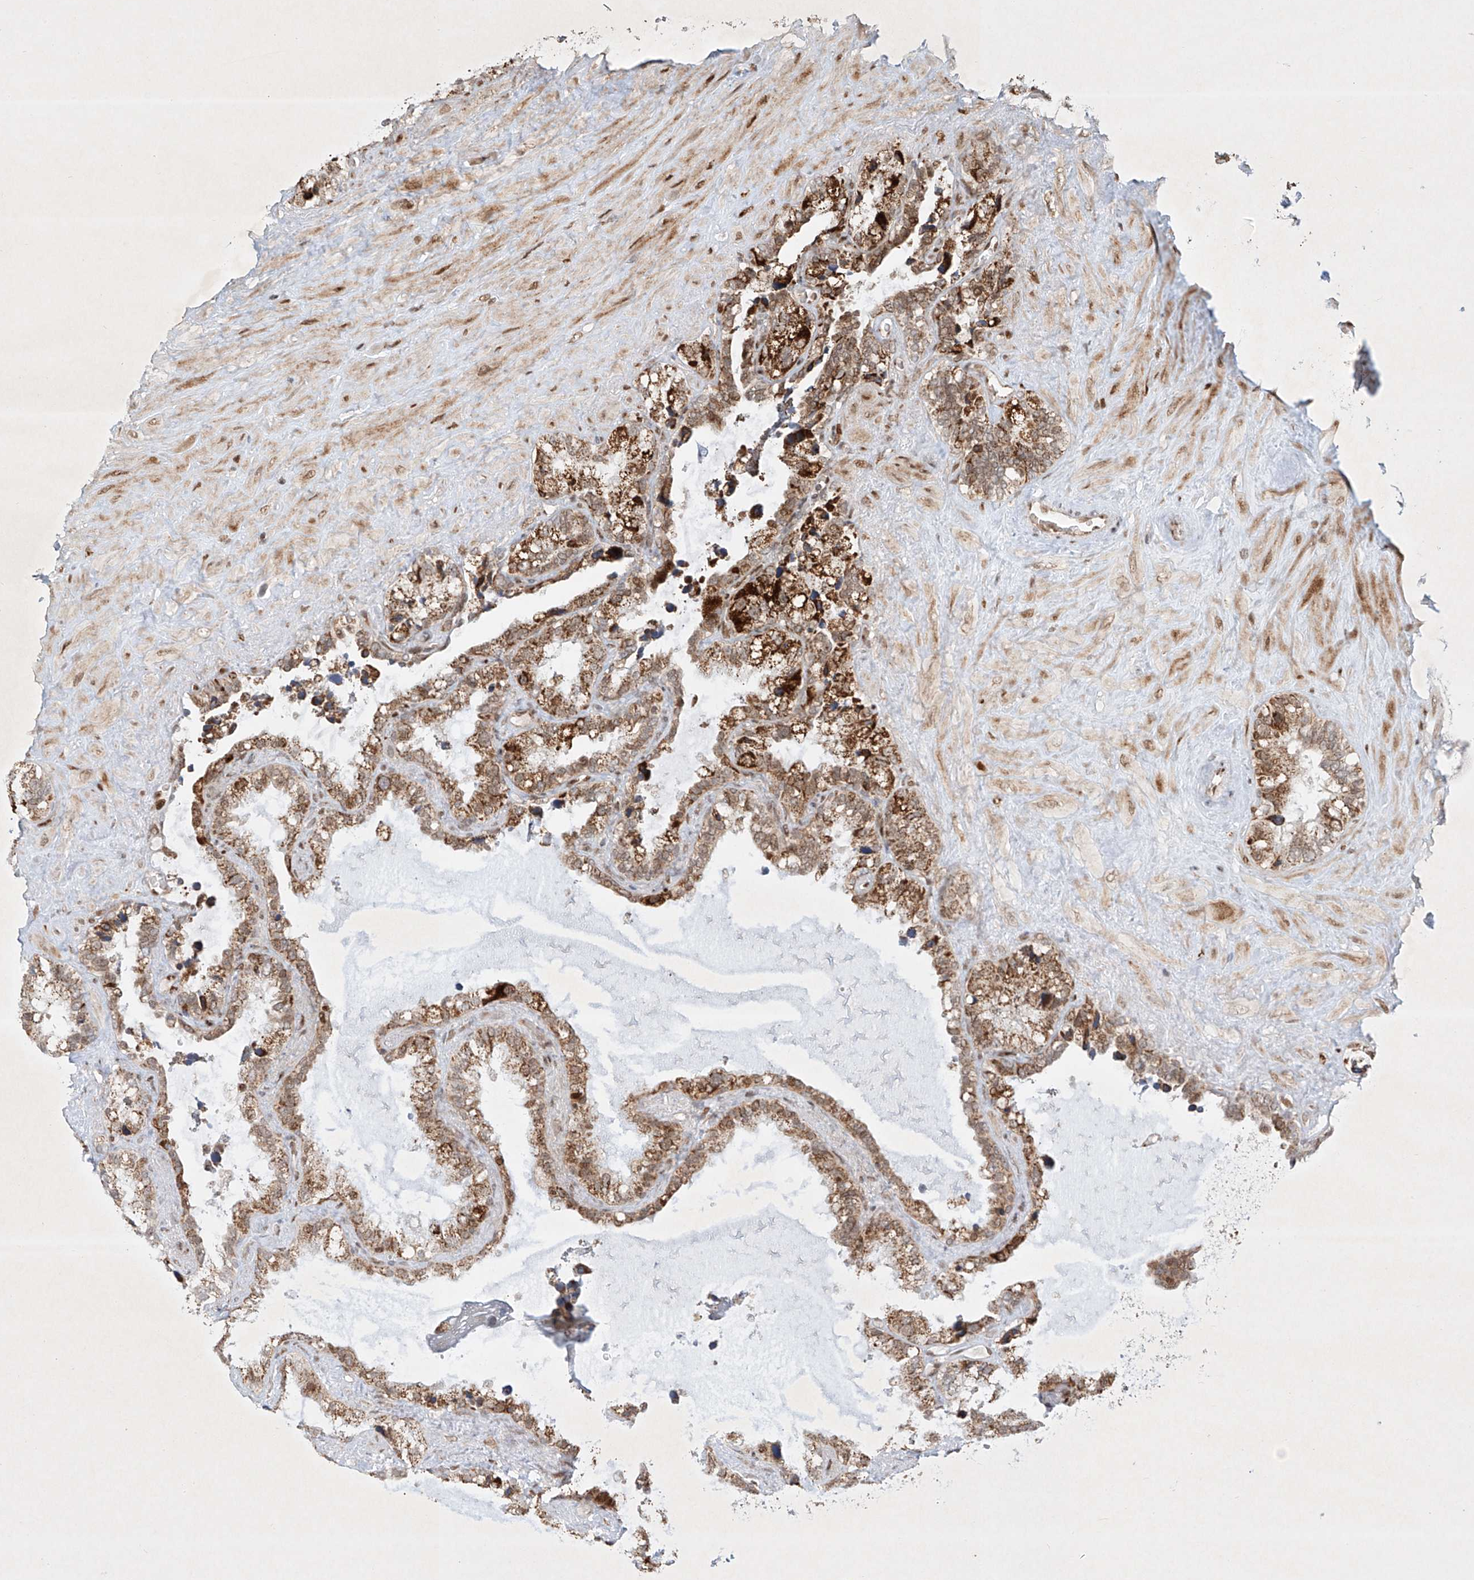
{"staining": {"intensity": "moderate", "quantity": ">75%", "location": "cytoplasmic/membranous"}, "tissue": "seminal vesicle", "cell_type": "Glandular cells", "image_type": "normal", "snomed": [{"axis": "morphology", "description": "Normal tissue, NOS"}, {"axis": "topography", "description": "Prostate"}, {"axis": "topography", "description": "Seminal veicle"}], "caption": "Protein analysis of unremarkable seminal vesicle reveals moderate cytoplasmic/membranous expression in about >75% of glandular cells. The staining was performed using DAB to visualize the protein expression in brown, while the nuclei were stained in blue with hematoxylin (Magnification: 20x).", "gene": "EPG5", "patient": {"sex": "male", "age": 68}}